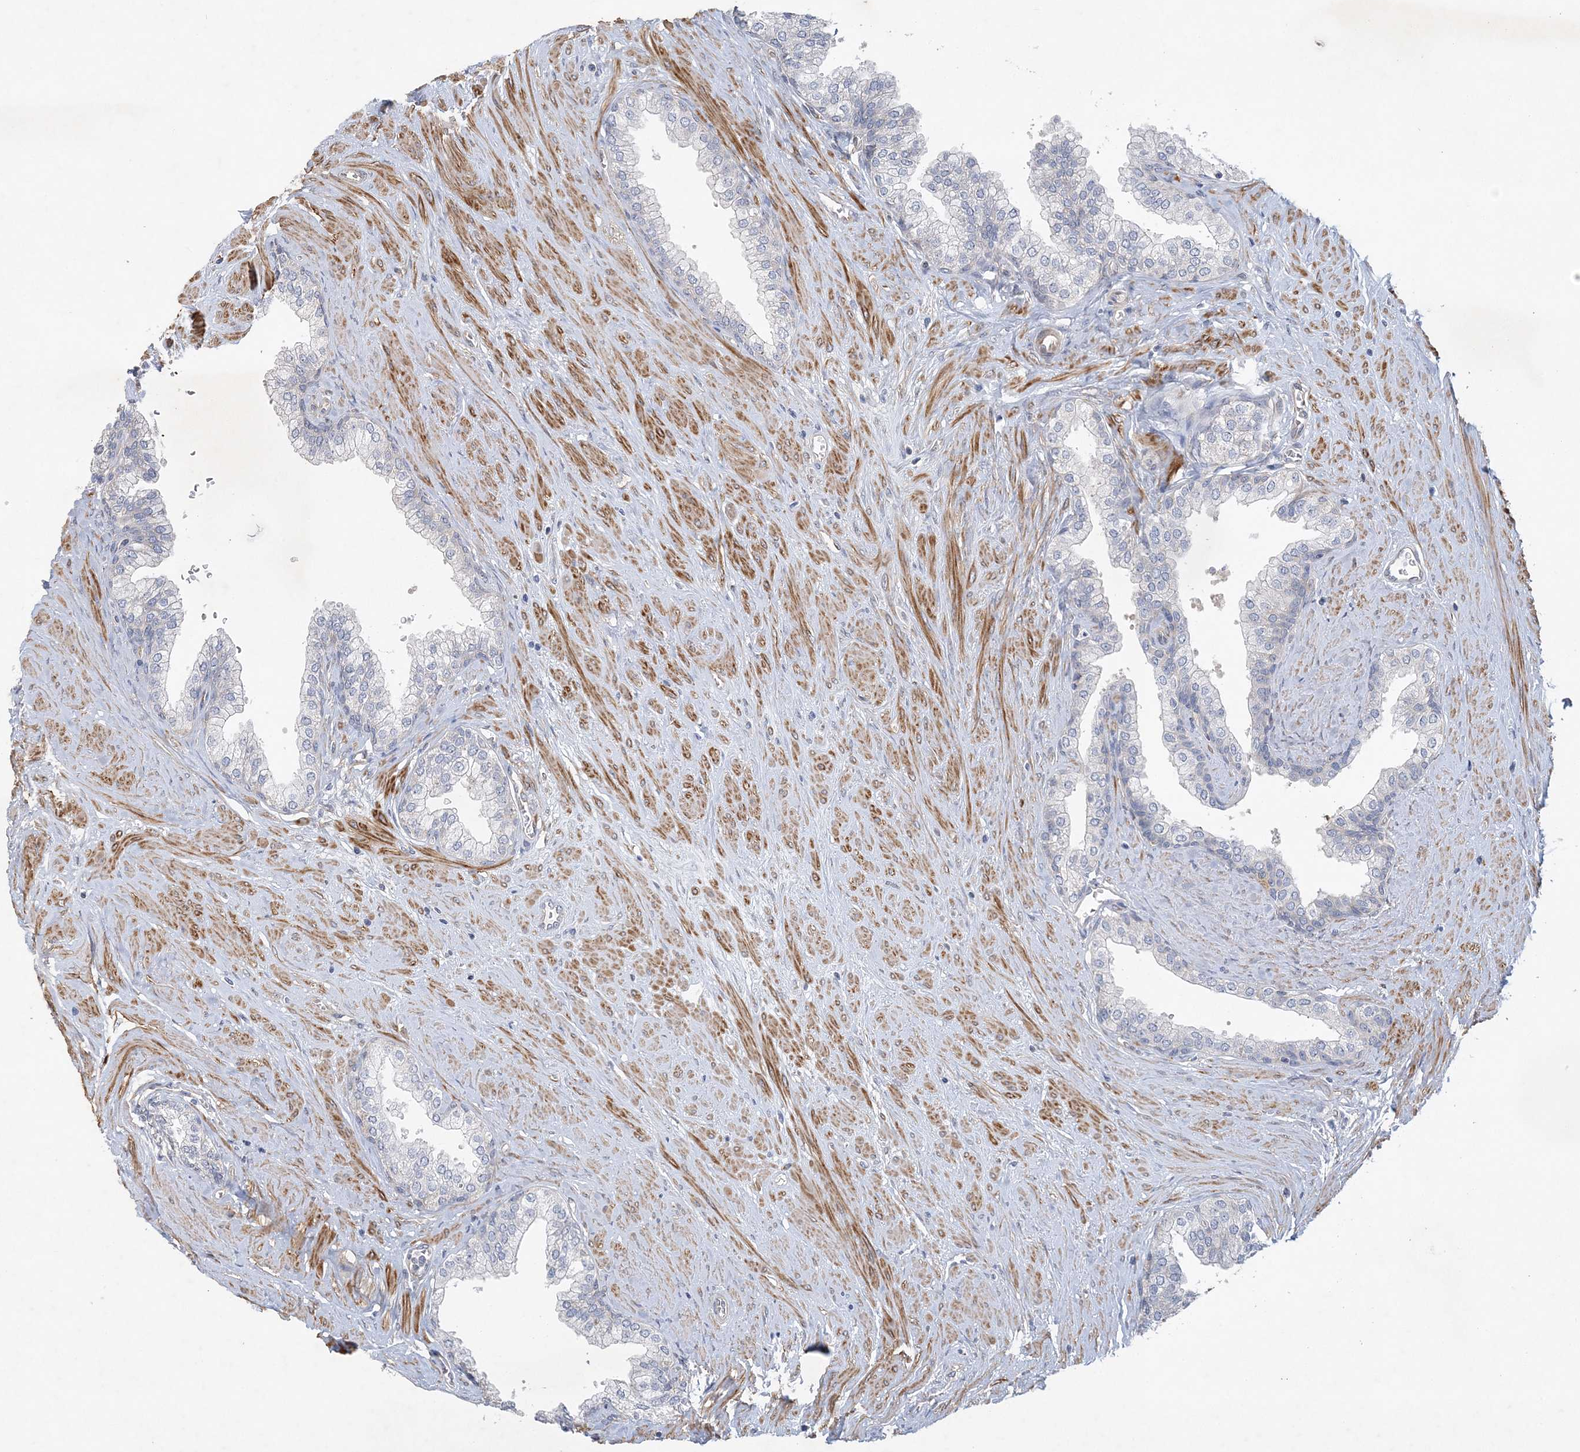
{"staining": {"intensity": "negative", "quantity": "none", "location": "none"}, "tissue": "prostate", "cell_type": "Glandular cells", "image_type": "normal", "snomed": [{"axis": "morphology", "description": "Normal tissue, NOS"}, {"axis": "morphology", "description": "Urothelial carcinoma, Low grade"}, {"axis": "topography", "description": "Urinary bladder"}, {"axis": "topography", "description": "Prostate"}], "caption": "This is a image of IHC staining of normal prostate, which shows no positivity in glandular cells. The staining was performed using DAB to visualize the protein expression in brown, while the nuclei were stained in blue with hematoxylin (Magnification: 20x).", "gene": "MAP4K5", "patient": {"sex": "male", "age": 60}}